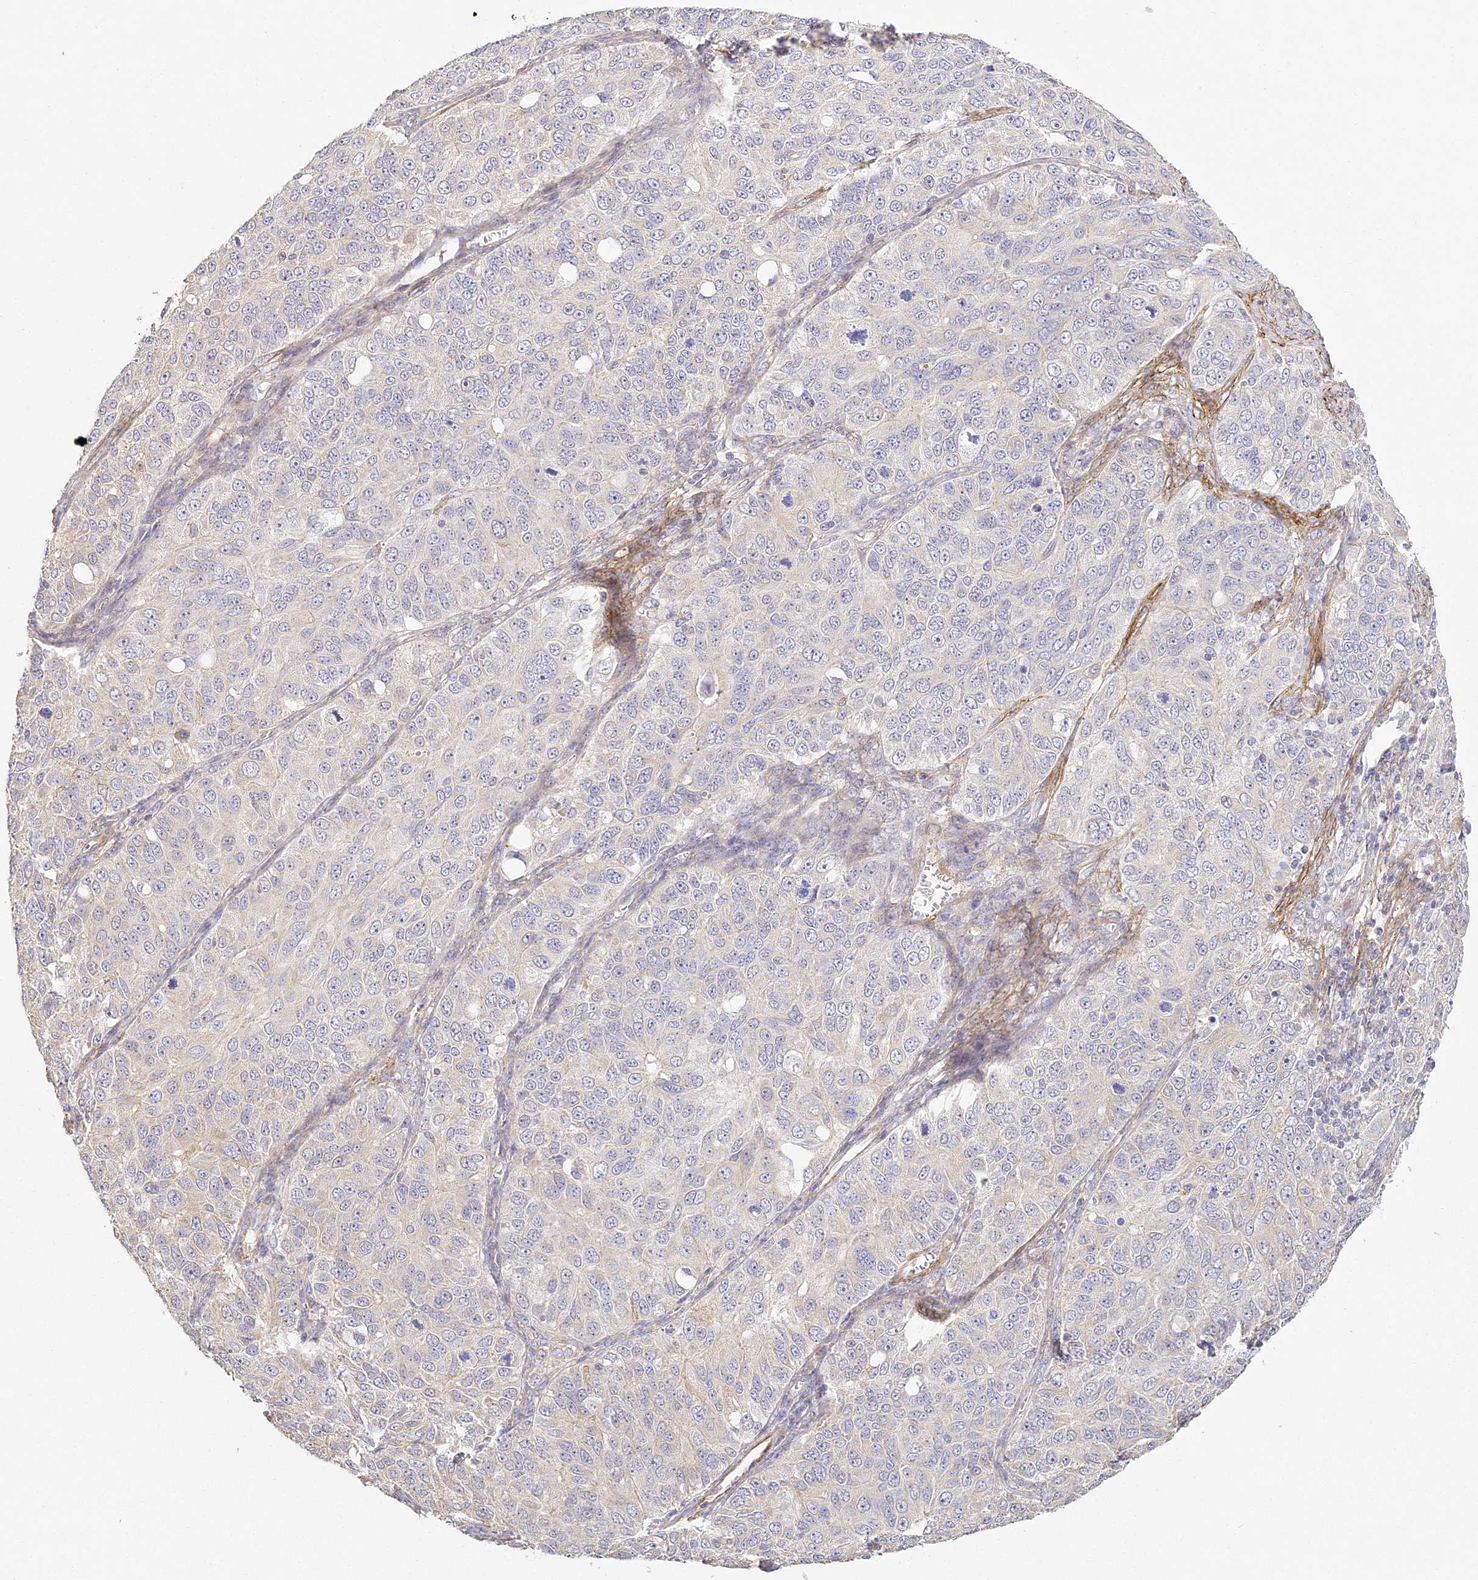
{"staining": {"intensity": "negative", "quantity": "none", "location": "none"}, "tissue": "ovarian cancer", "cell_type": "Tumor cells", "image_type": "cancer", "snomed": [{"axis": "morphology", "description": "Carcinoma, endometroid"}, {"axis": "topography", "description": "Ovary"}], "caption": "Ovarian cancer (endometroid carcinoma) stained for a protein using immunohistochemistry (IHC) reveals no positivity tumor cells.", "gene": "MED28", "patient": {"sex": "female", "age": 51}}